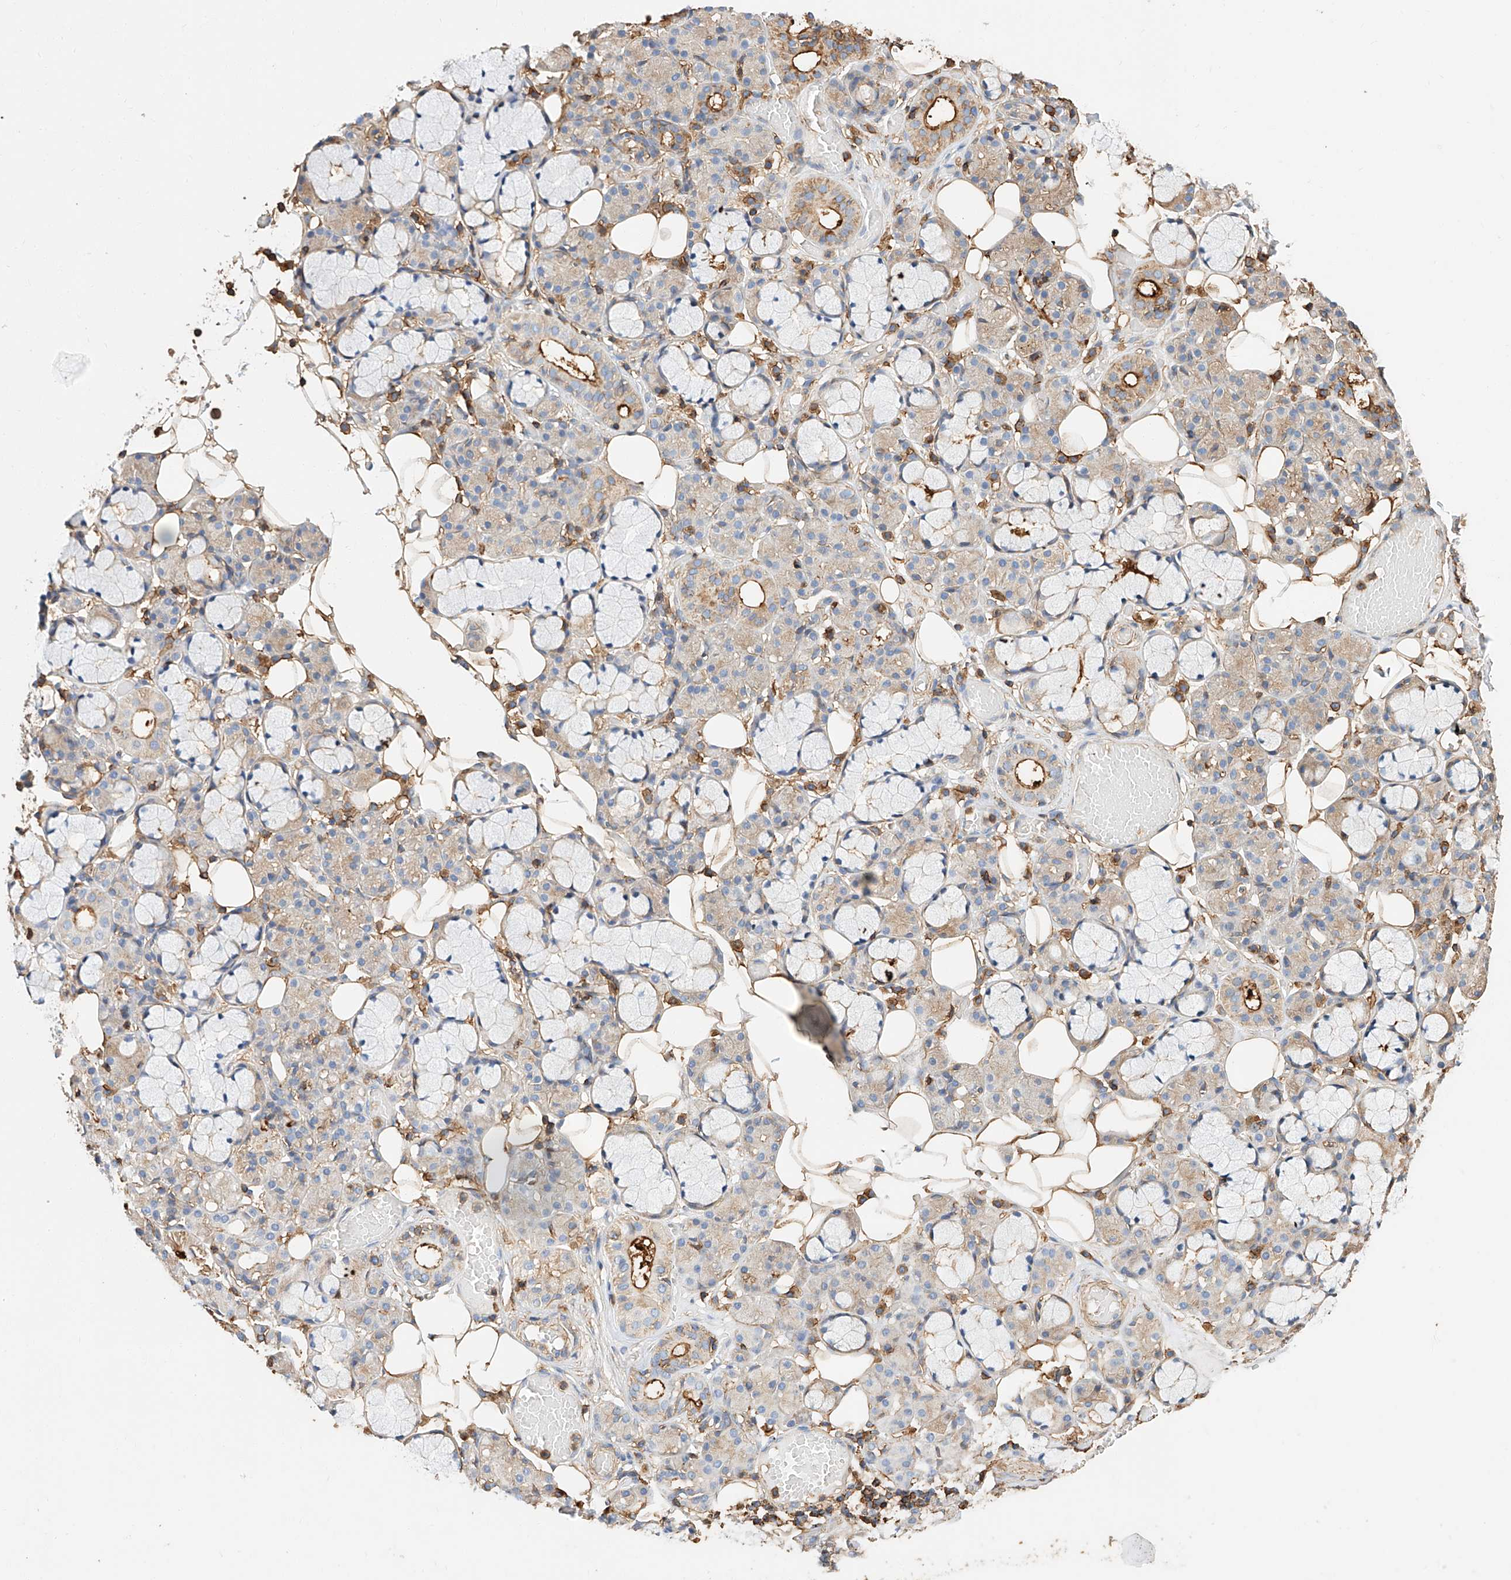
{"staining": {"intensity": "moderate", "quantity": "25%-75%", "location": "cytoplasmic/membranous"}, "tissue": "salivary gland", "cell_type": "Glandular cells", "image_type": "normal", "snomed": [{"axis": "morphology", "description": "Normal tissue, NOS"}, {"axis": "topography", "description": "Salivary gland"}], "caption": "An immunohistochemistry image of normal tissue is shown. Protein staining in brown labels moderate cytoplasmic/membranous positivity in salivary gland within glandular cells. (Stains: DAB in brown, nuclei in blue, Microscopy: brightfield microscopy at high magnification).", "gene": "WFS1", "patient": {"sex": "male", "age": 63}}